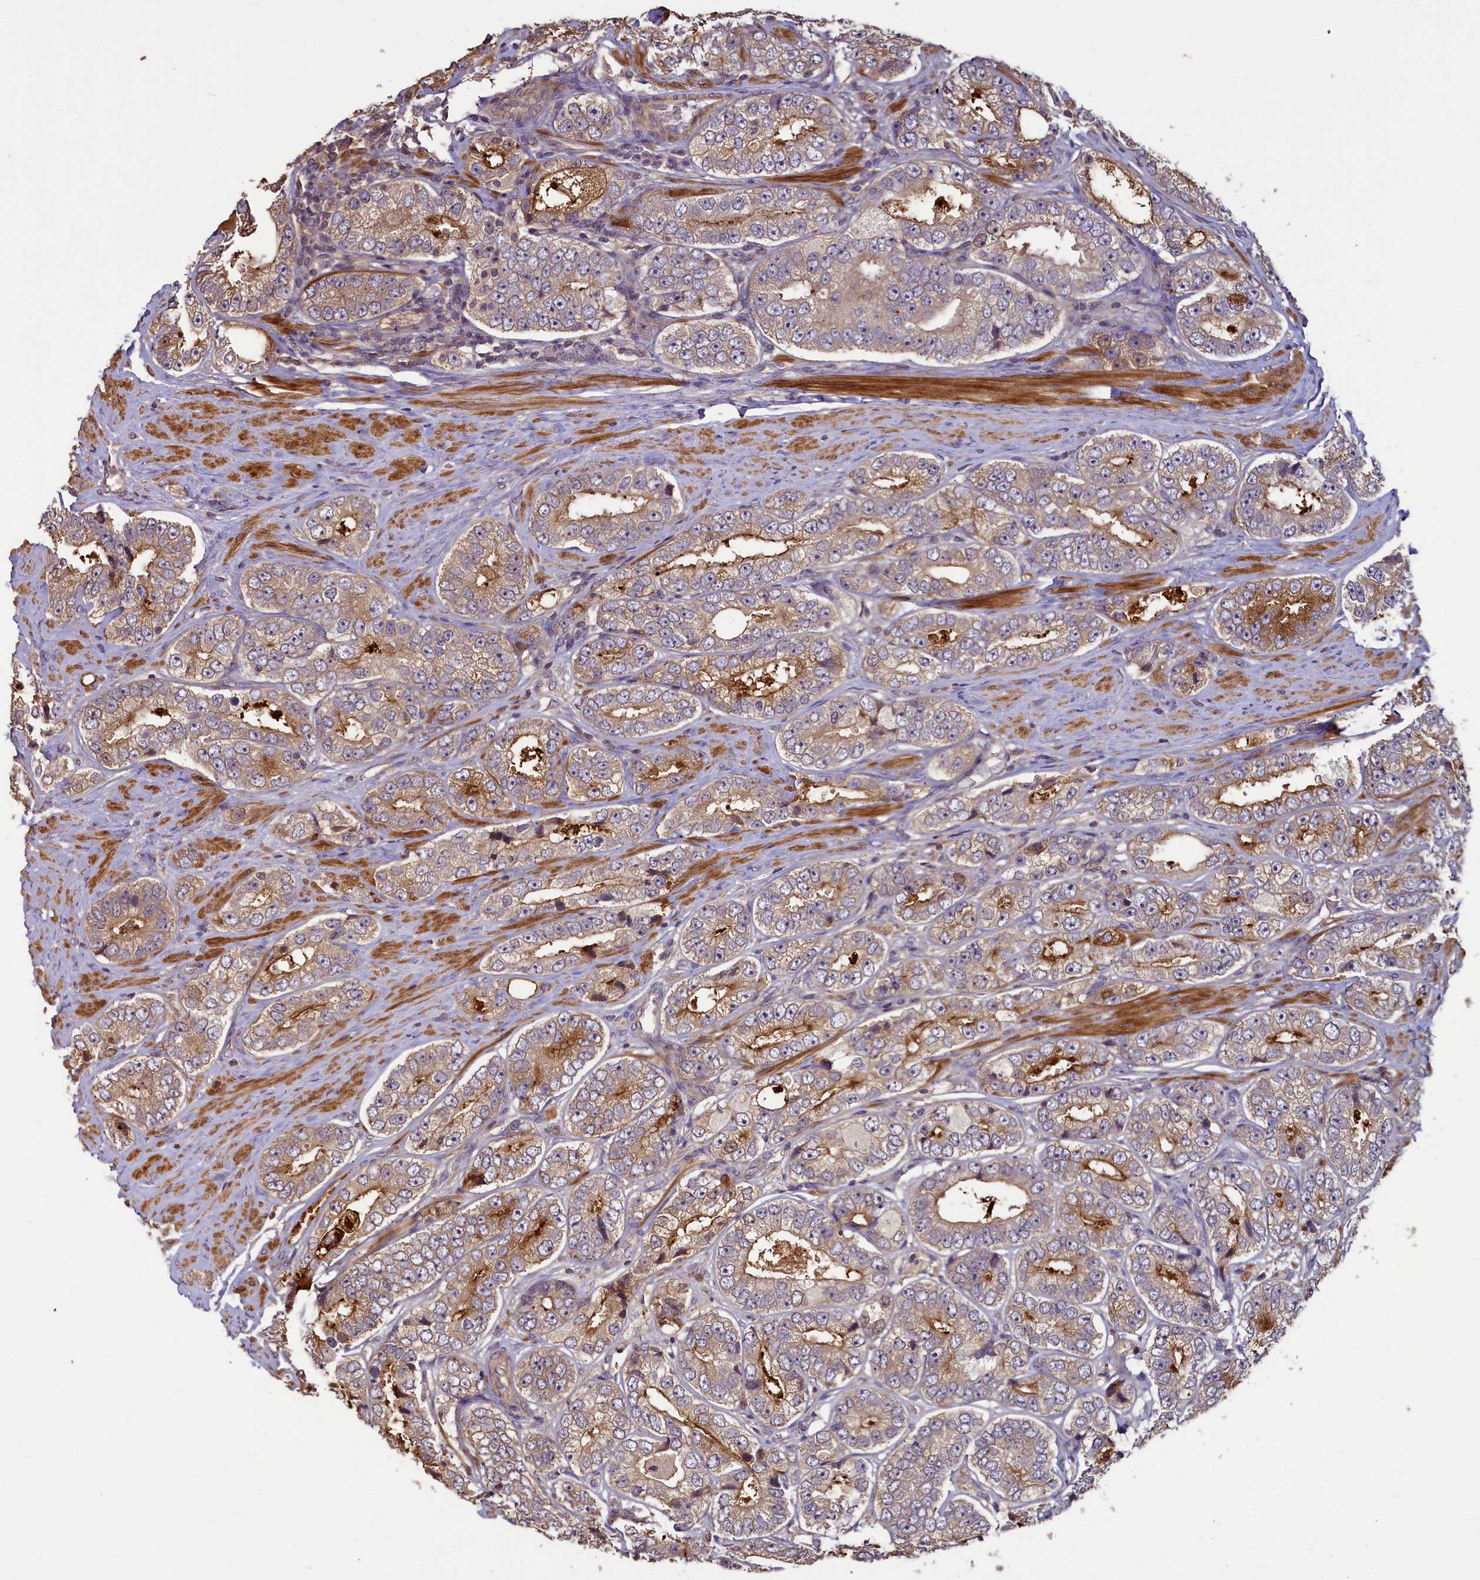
{"staining": {"intensity": "moderate", "quantity": ">75%", "location": "cytoplasmic/membranous"}, "tissue": "prostate cancer", "cell_type": "Tumor cells", "image_type": "cancer", "snomed": [{"axis": "morphology", "description": "Adenocarcinoma, High grade"}, {"axis": "topography", "description": "Prostate"}], "caption": "Adenocarcinoma (high-grade) (prostate) stained with a protein marker reveals moderate staining in tumor cells.", "gene": "NUDT6", "patient": {"sex": "male", "age": 56}}